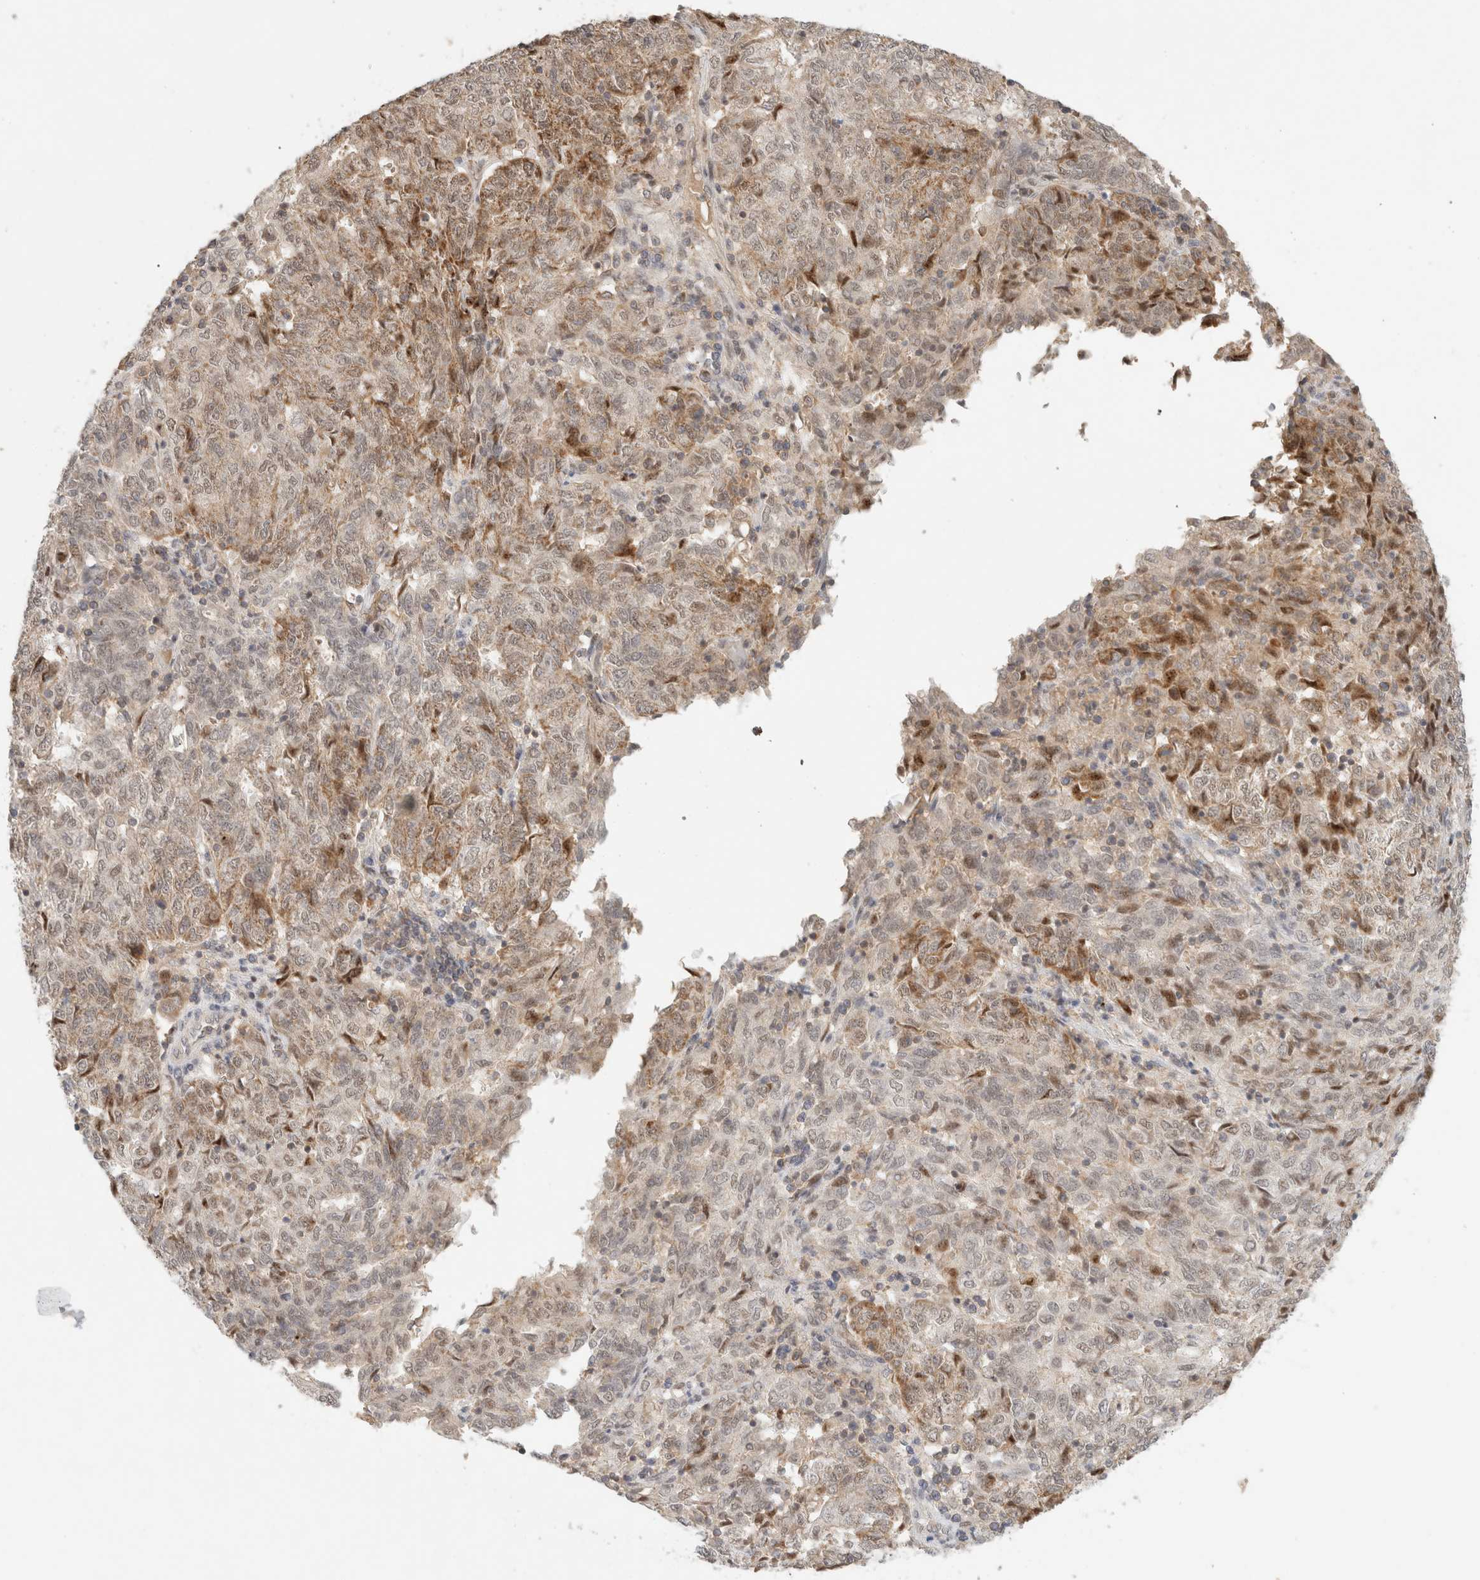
{"staining": {"intensity": "moderate", "quantity": ">75%", "location": "cytoplasmic/membranous"}, "tissue": "endometrial cancer", "cell_type": "Tumor cells", "image_type": "cancer", "snomed": [{"axis": "morphology", "description": "Adenocarcinoma, NOS"}, {"axis": "topography", "description": "Endometrium"}], "caption": "A histopathology image showing moderate cytoplasmic/membranous expression in about >75% of tumor cells in endometrial adenocarcinoma, as visualized by brown immunohistochemical staining.", "gene": "MRM3", "patient": {"sex": "female", "age": 80}}